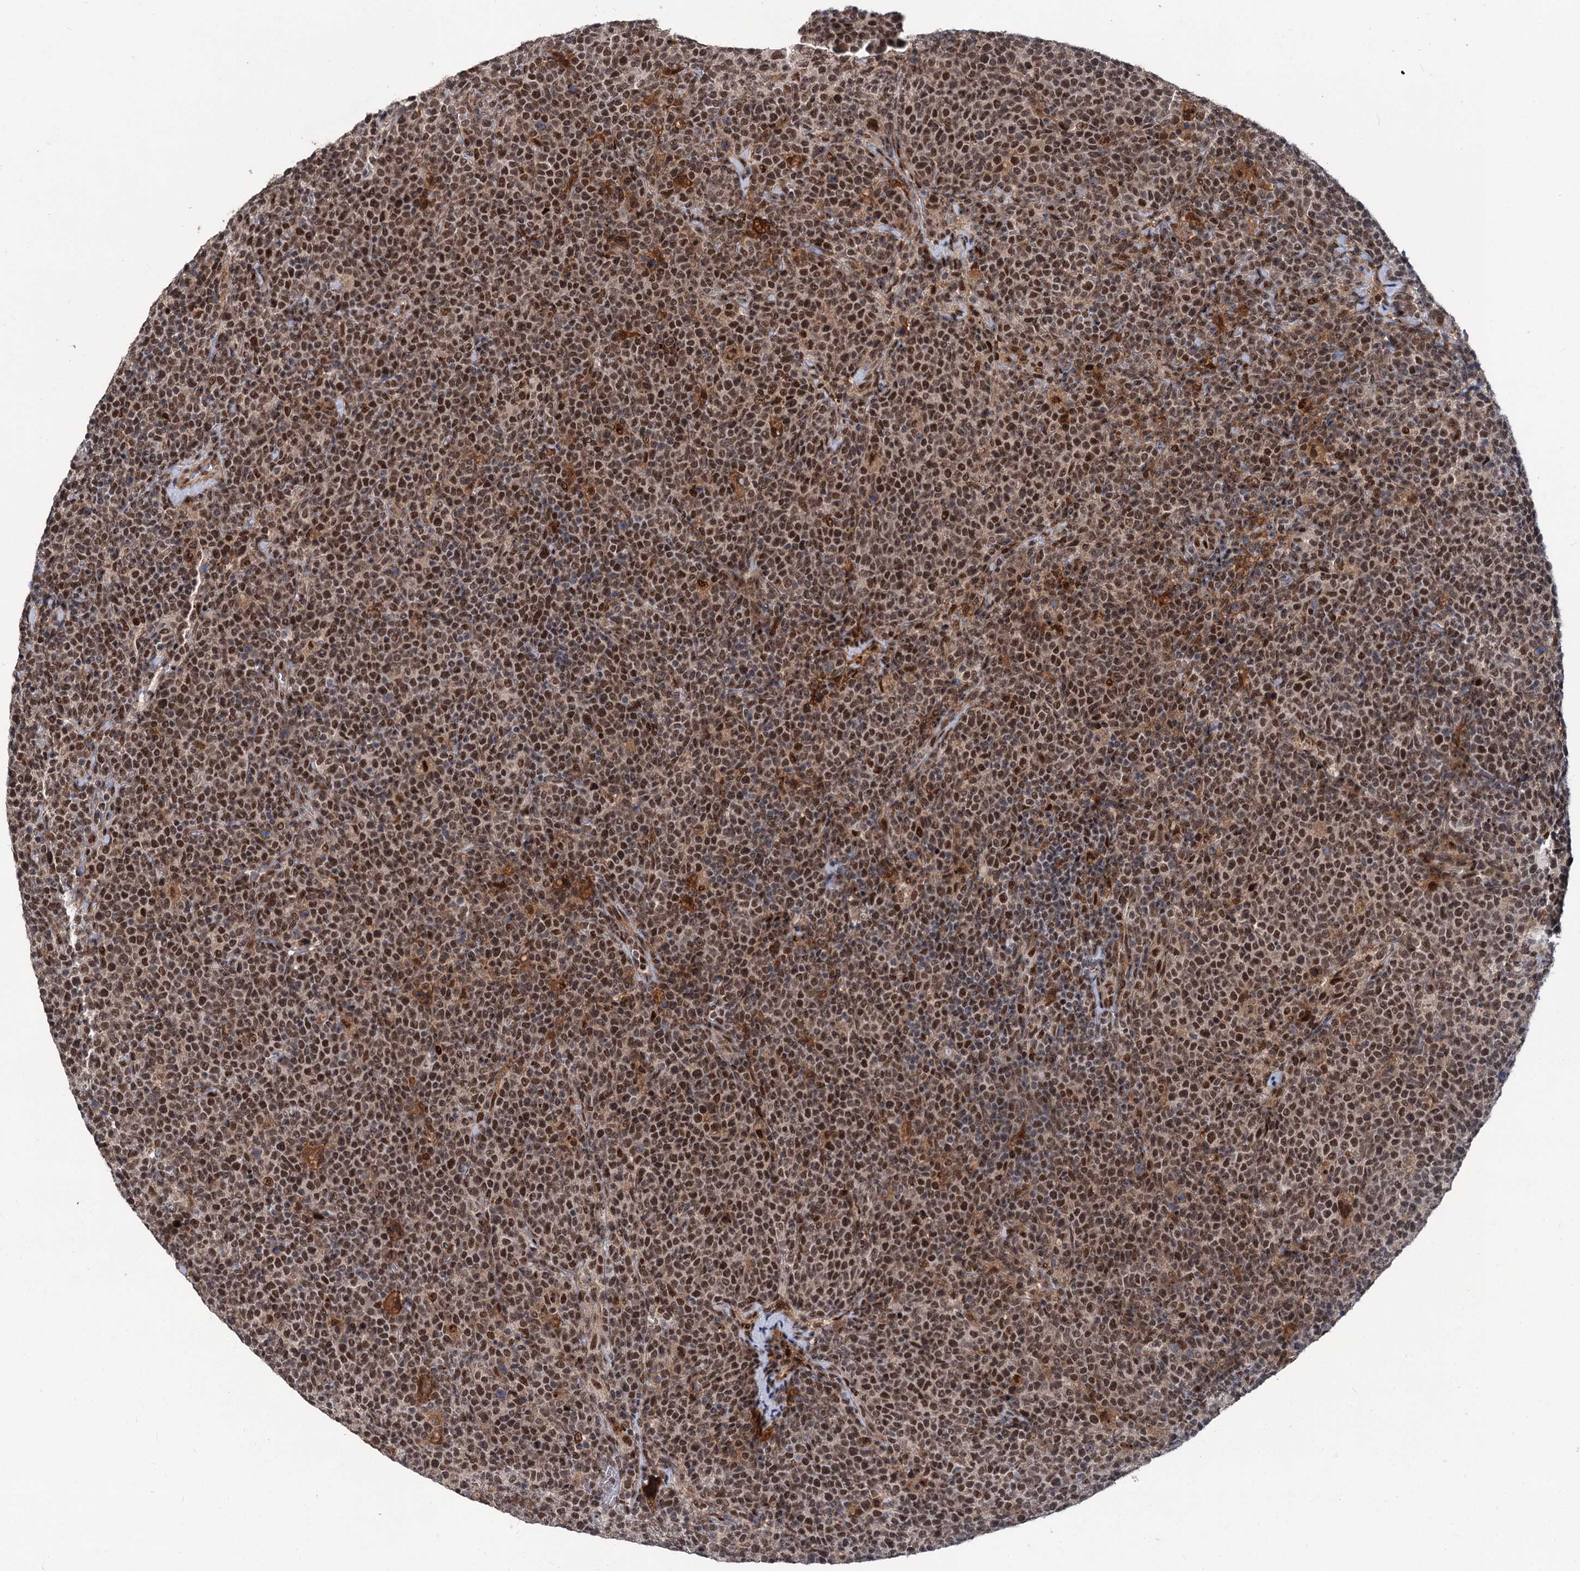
{"staining": {"intensity": "moderate", "quantity": ">75%", "location": "nuclear"}, "tissue": "lymphoma", "cell_type": "Tumor cells", "image_type": "cancer", "snomed": [{"axis": "morphology", "description": "Malignant lymphoma, non-Hodgkin's type, High grade"}, {"axis": "topography", "description": "Lymph node"}], "caption": "Protein positivity by IHC reveals moderate nuclear positivity in approximately >75% of tumor cells in lymphoma.", "gene": "PHF8", "patient": {"sex": "male", "age": 61}}